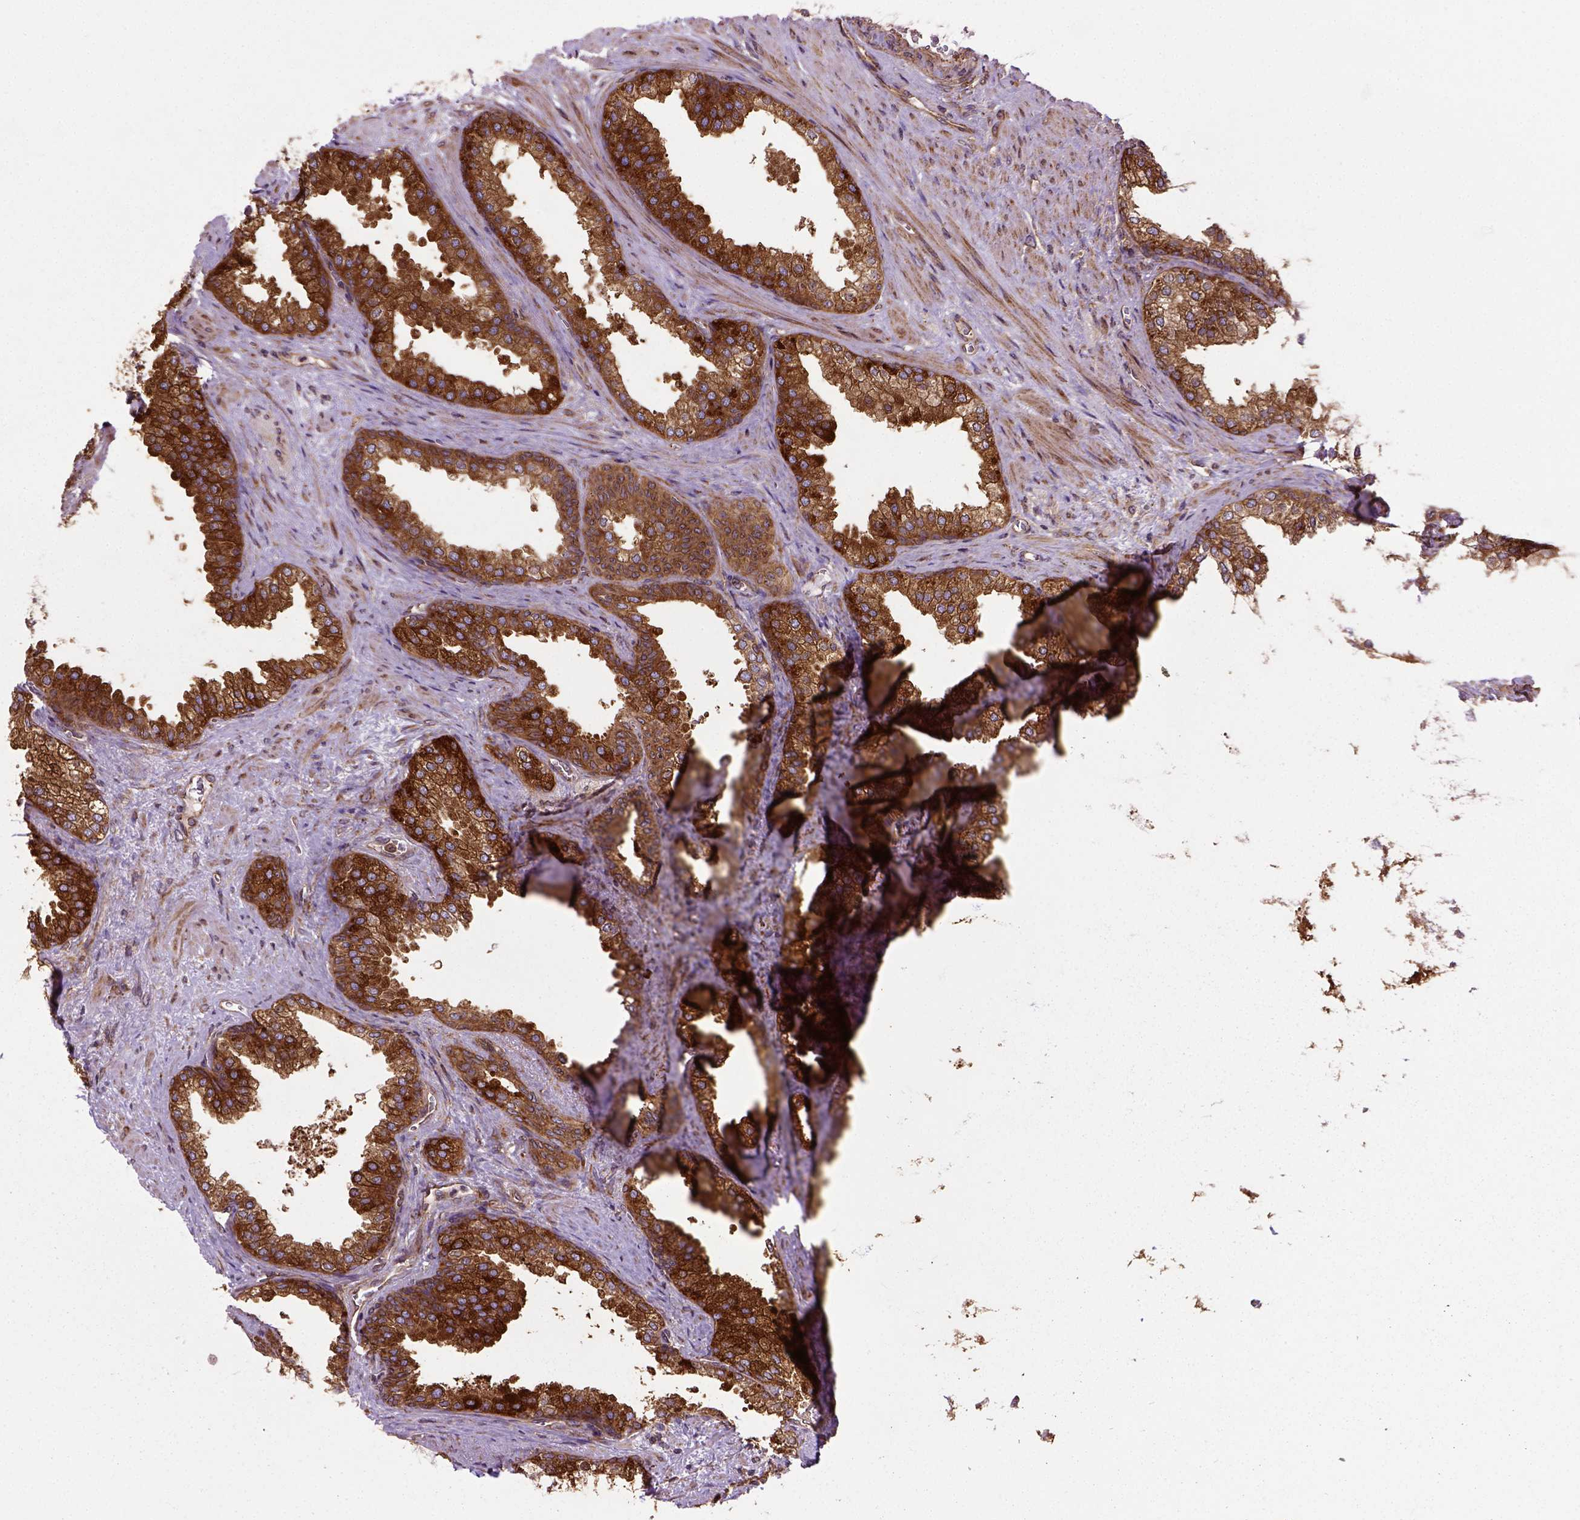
{"staining": {"intensity": "strong", "quantity": ">75%", "location": "cytoplasmic/membranous"}, "tissue": "prostate", "cell_type": "Glandular cells", "image_type": "normal", "snomed": [{"axis": "morphology", "description": "Normal tissue, NOS"}, {"axis": "topography", "description": "Prostate"}], "caption": "Brown immunohistochemical staining in benign prostate reveals strong cytoplasmic/membranous expression in approximately >75% of glandular cells.", "gene": "CAPRIN1", "patient": {"sex": "male", "age": 79}}